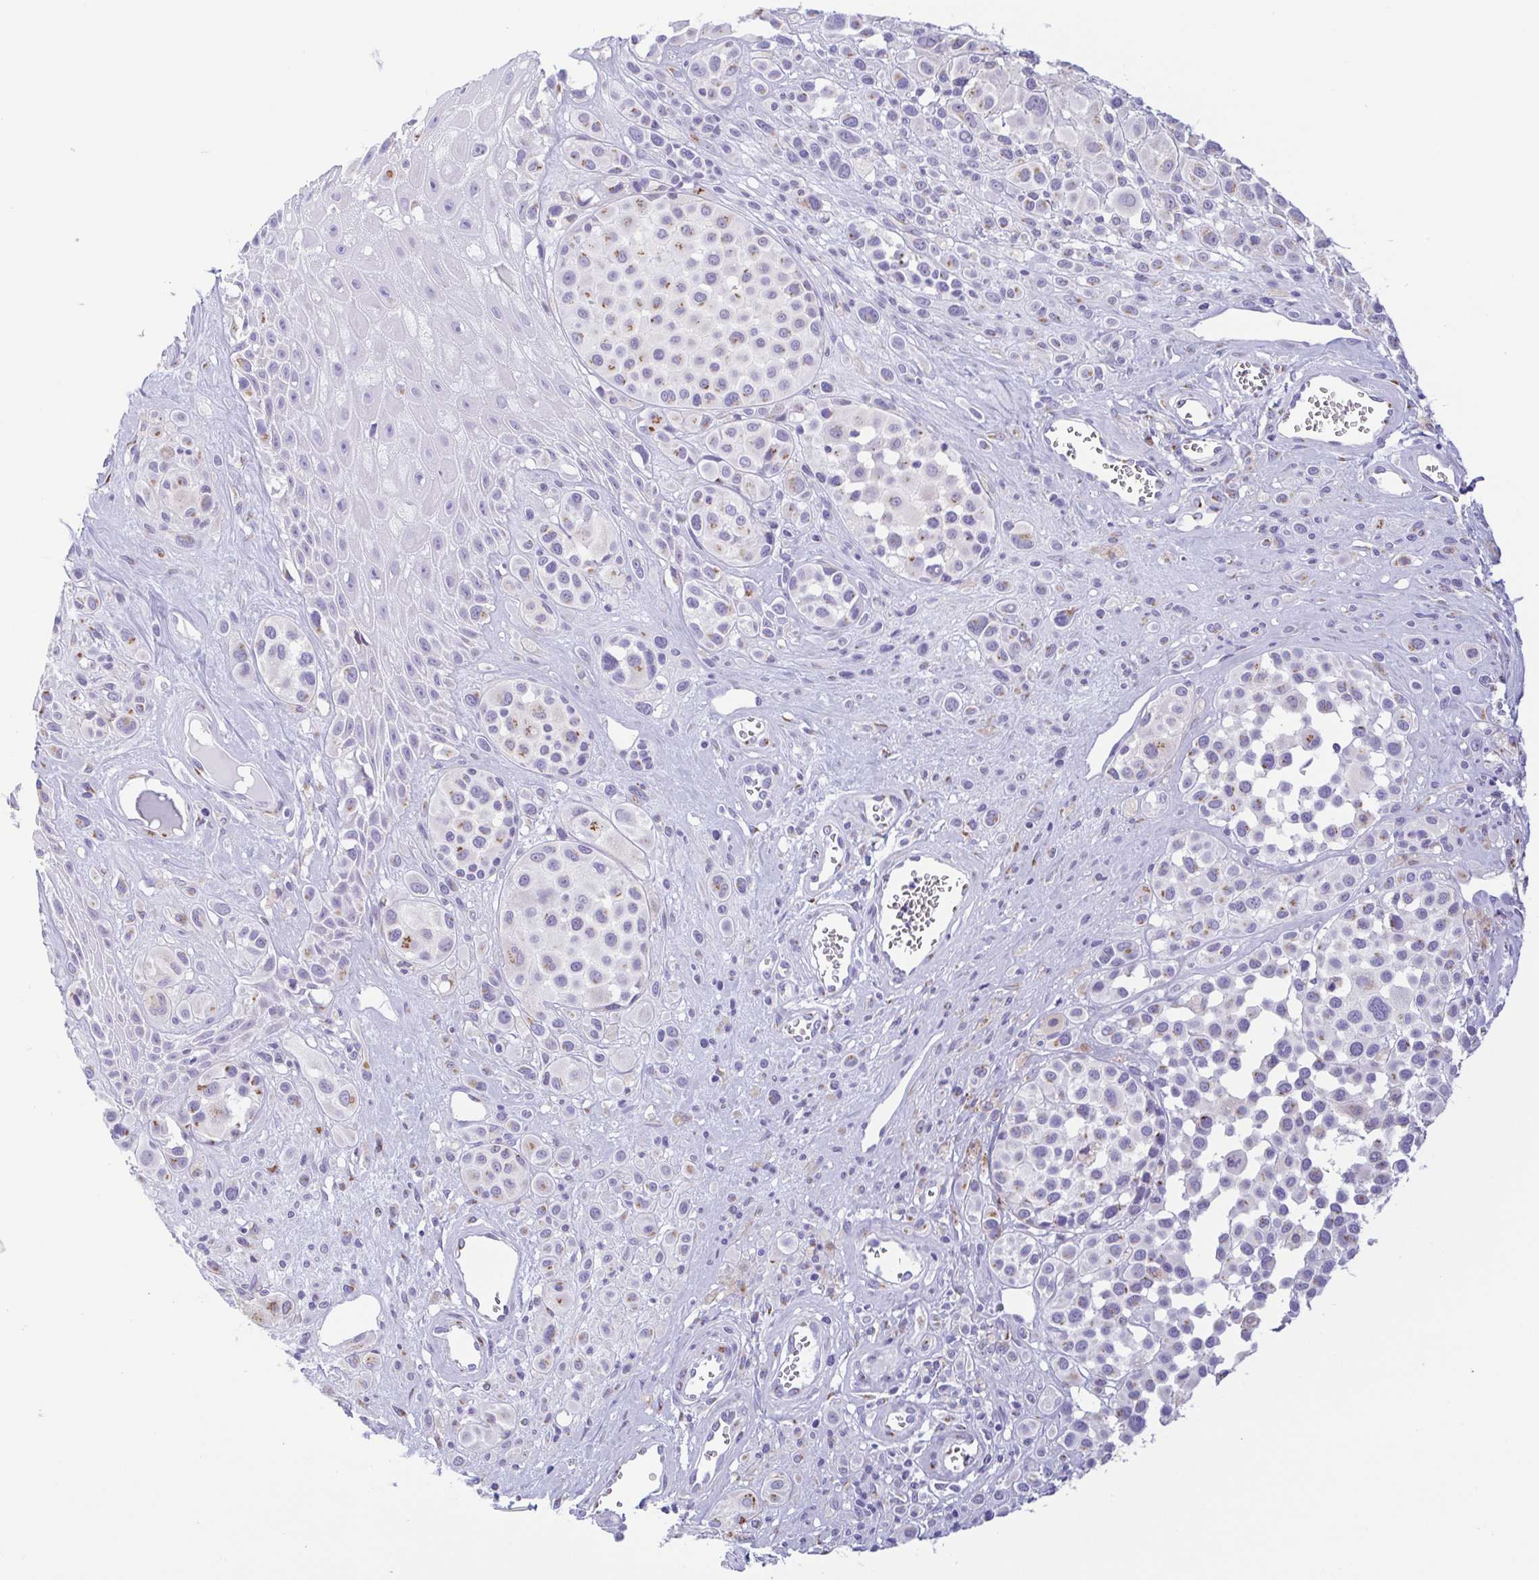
{"staining": {"intensity": "weak", "quantity": "<25%", "location": "cytoplasmic/membranous"}, "tissue": "melanoma", "cell_type": "Tumor cells", "image_type": "cancer", "snomed": [{"axis": "morphology", "description": "Malignant melanoma, NOS"}, {"axis": "topography", "description": "Skin"}], "caption": "Immunohistochemistry (IHC) micrograph of neoplastic tissue: human malignant melanoma stained with DAB (3,3'-diaminobenzidine) shows no significant protein expression in tumor cells.", "gene": "SULT1B1", "patient": {"sex": "male", "age": 77}}